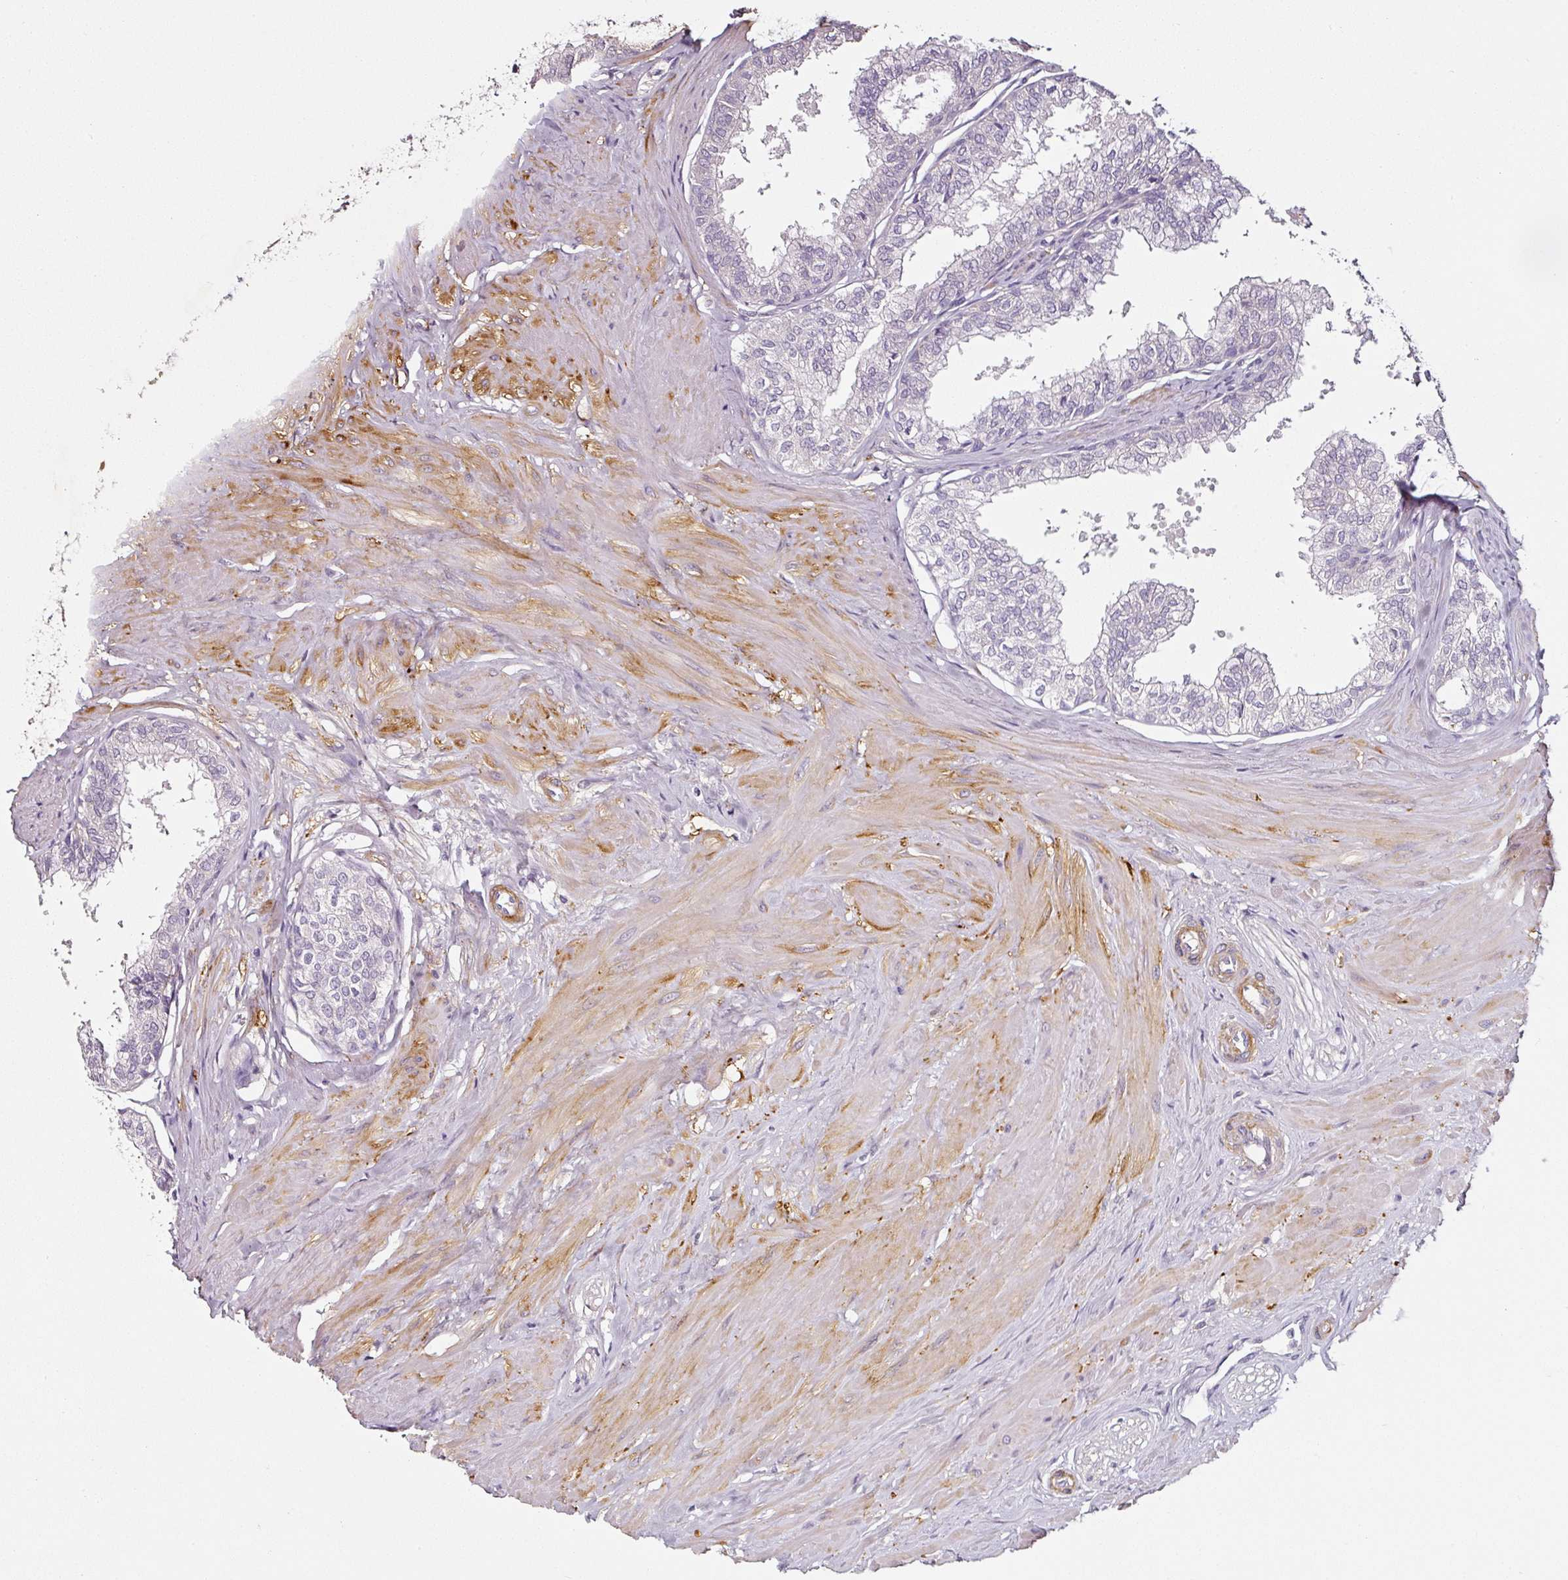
{"staining": {"intensity": "moderate", "quantity": "<25%", "location": "cytoplasmic/membranous"}, "tissue": "seminal vesicle", "cell_type": "Glandular cells", "image_type": "normal", "snomed": [{"axis": "morphology", "description": "Normal tissue, NOS"}, {"axis": "topography", "description": "Prostate"}, {"axis": "topography", "description": "Seminal veicle"}], "caption": "Immunohistochemistry (IHC) micrograph of unremarkable seminal vesicle stained for a protein (brown), which exhibits low levels of moderate cytoplasmic/membranous positivity in approximately <25% of glandular cells.", "gene": "CAP2", "patient": {"sex": "male", "age": 60}}